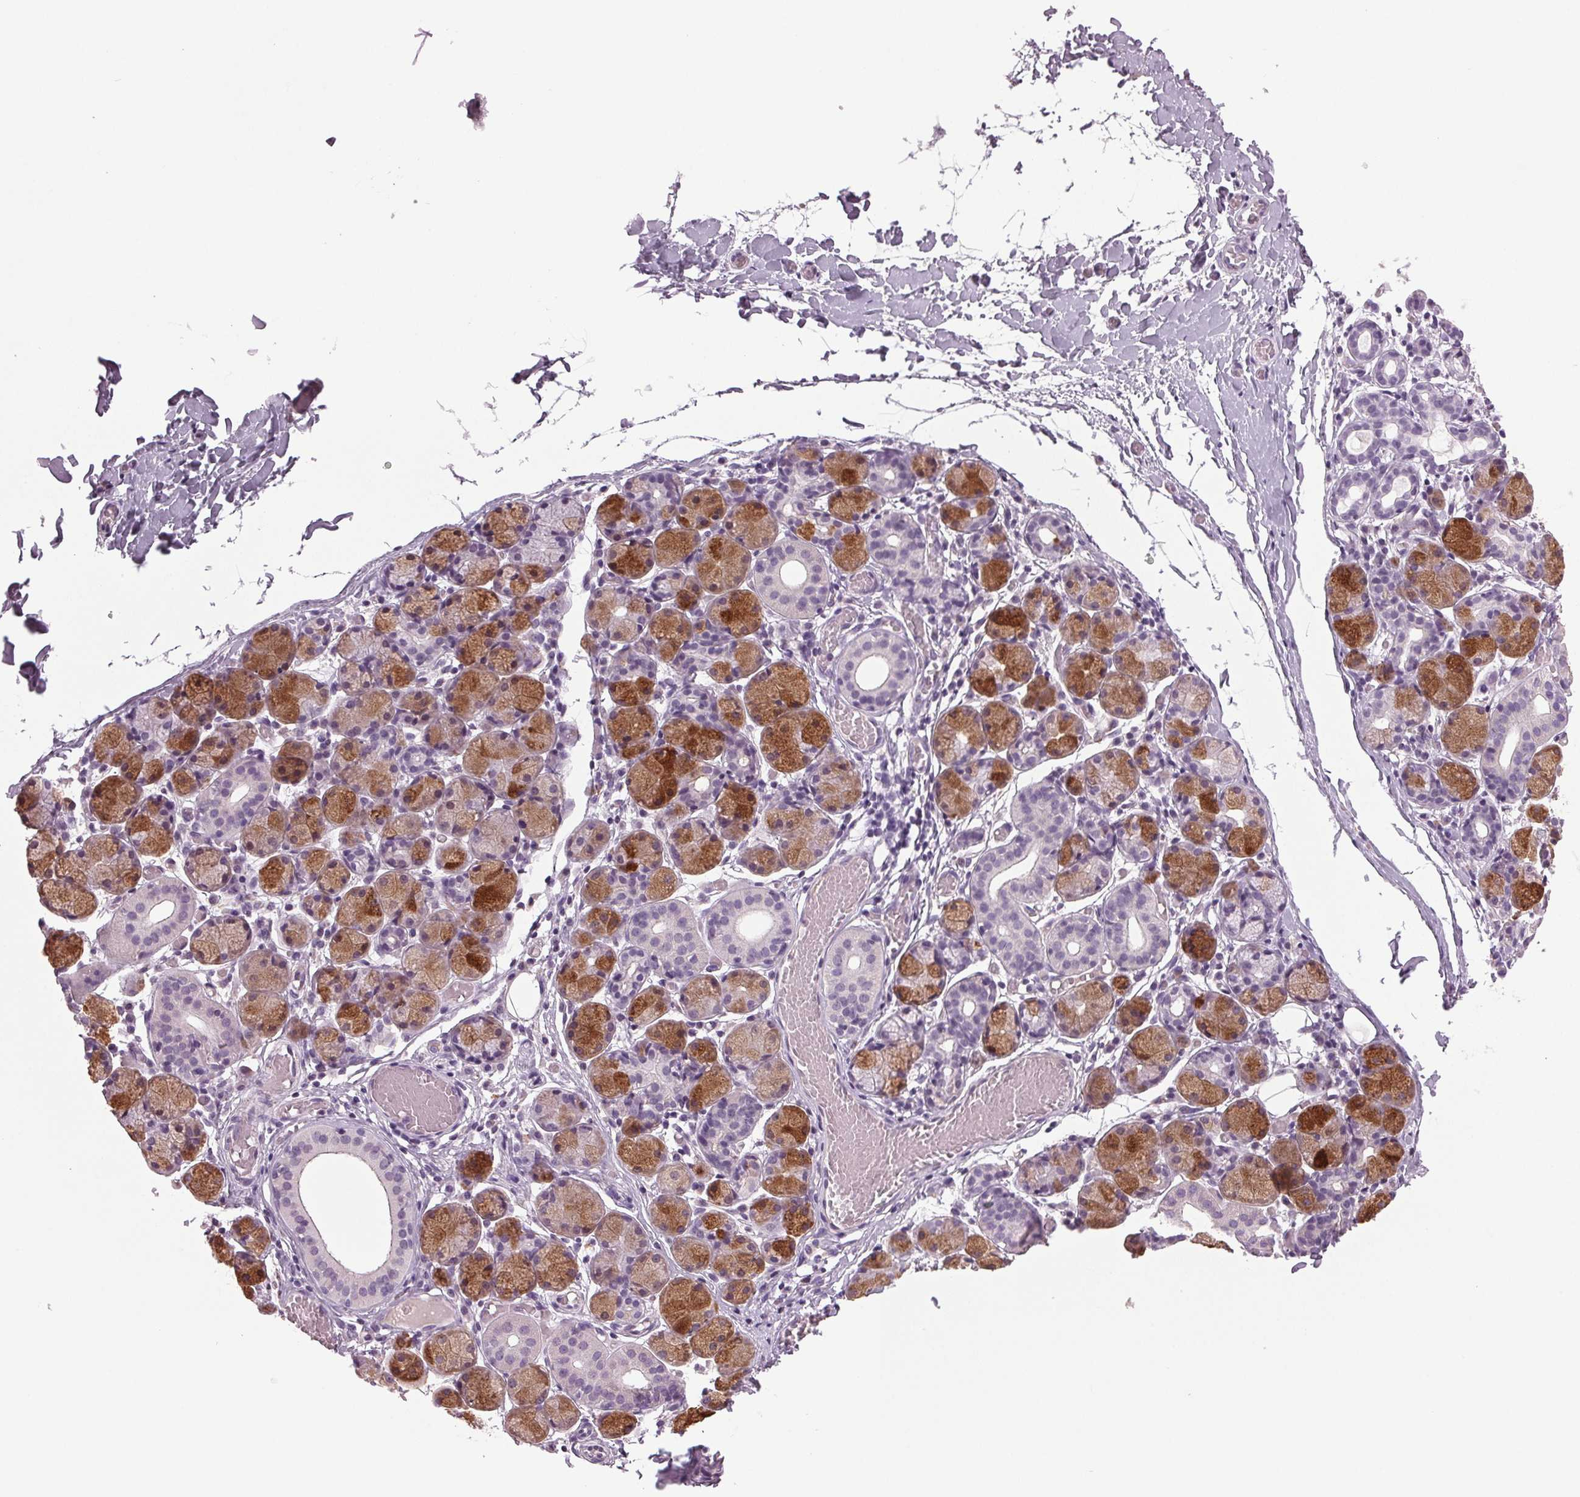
{"staining": {"intensity": "moderate", "quantity": "25%-75%", "location": "cytoplasmic/membranous"}, "tissue": "salivary gland", "cell_type": "Glandular cells", "image_type": "normal", "snomed": [{"axis": "morphology", "description": "Normal tissue, NOS"}, {"axis": "topography", "description": "Salivary gland"}], "caption": "Immunohistochemical staining of unremarkable salivary gland shows 25%-75% levels of moderate cytoplasmic/membranous protein expression in about 25%-75% of glandular cells. (Stains: DAB in brown, nuclei in blue, Microscopy: brightfield microscopy at high magnification).", "gene": "DNAH12", "patient": {"sex": "female", "age": 24}}